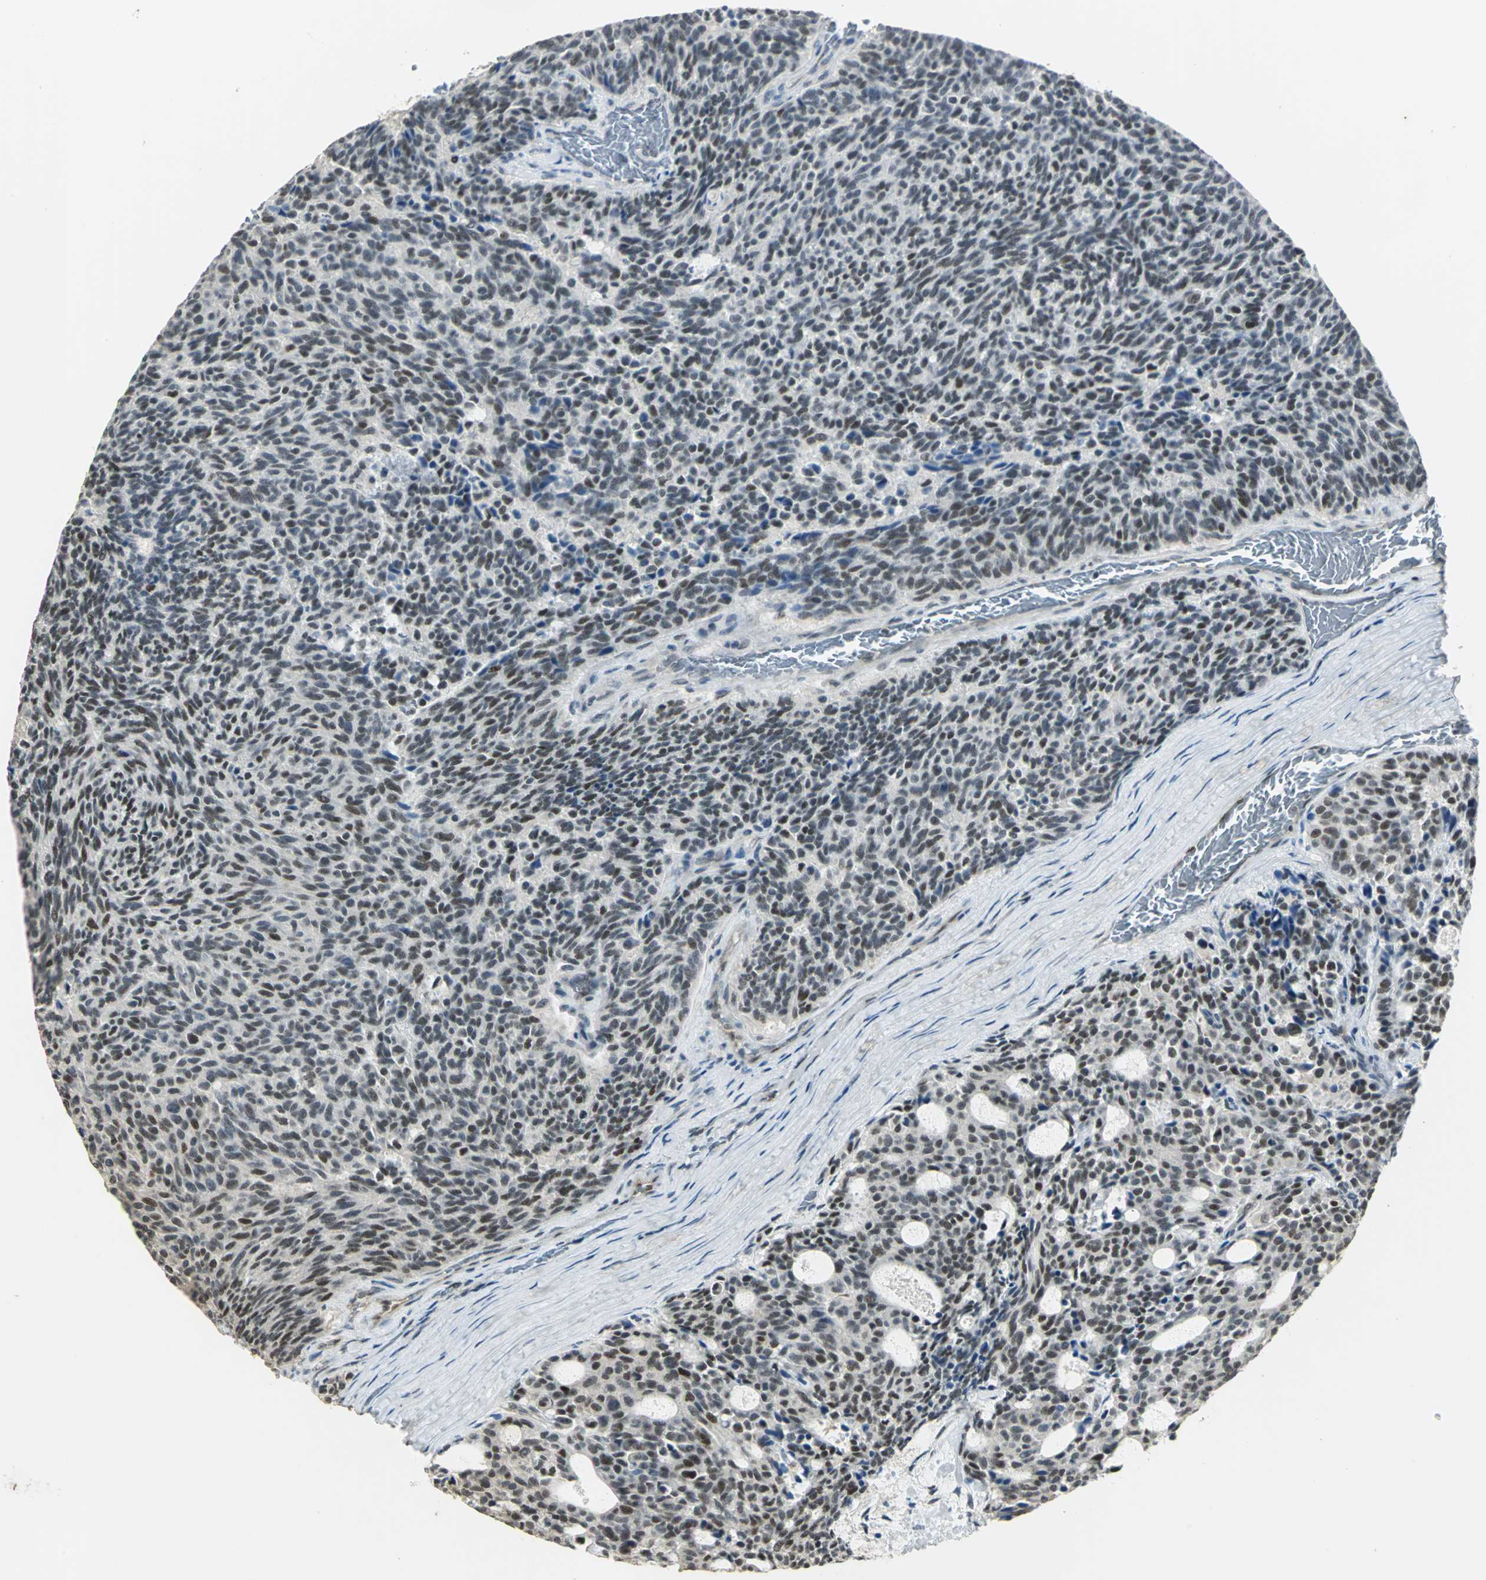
{"staining": {"intensity": "weak", "quantity": "25%-75%", "location": "nuclear"}, "tissue": "carcinoid", "cell_type": "Tumor cells", "image_type": "cancer", "snomed": [{"axis": "morphology", "description": "Carcinoid, malignant, NOS"}, {"axis": "topography", "description": "Pancreas"}], "caption": "Immunohistochemistry (IHC) (DAB (3,3'-diaminobenzidine)) staining of carcinoid demonstrates weak nuclear protein positivity in about 25%-75% of tumor cells.", "gene": "ELF1", "patient": {"sex": "female", "age": 54}}